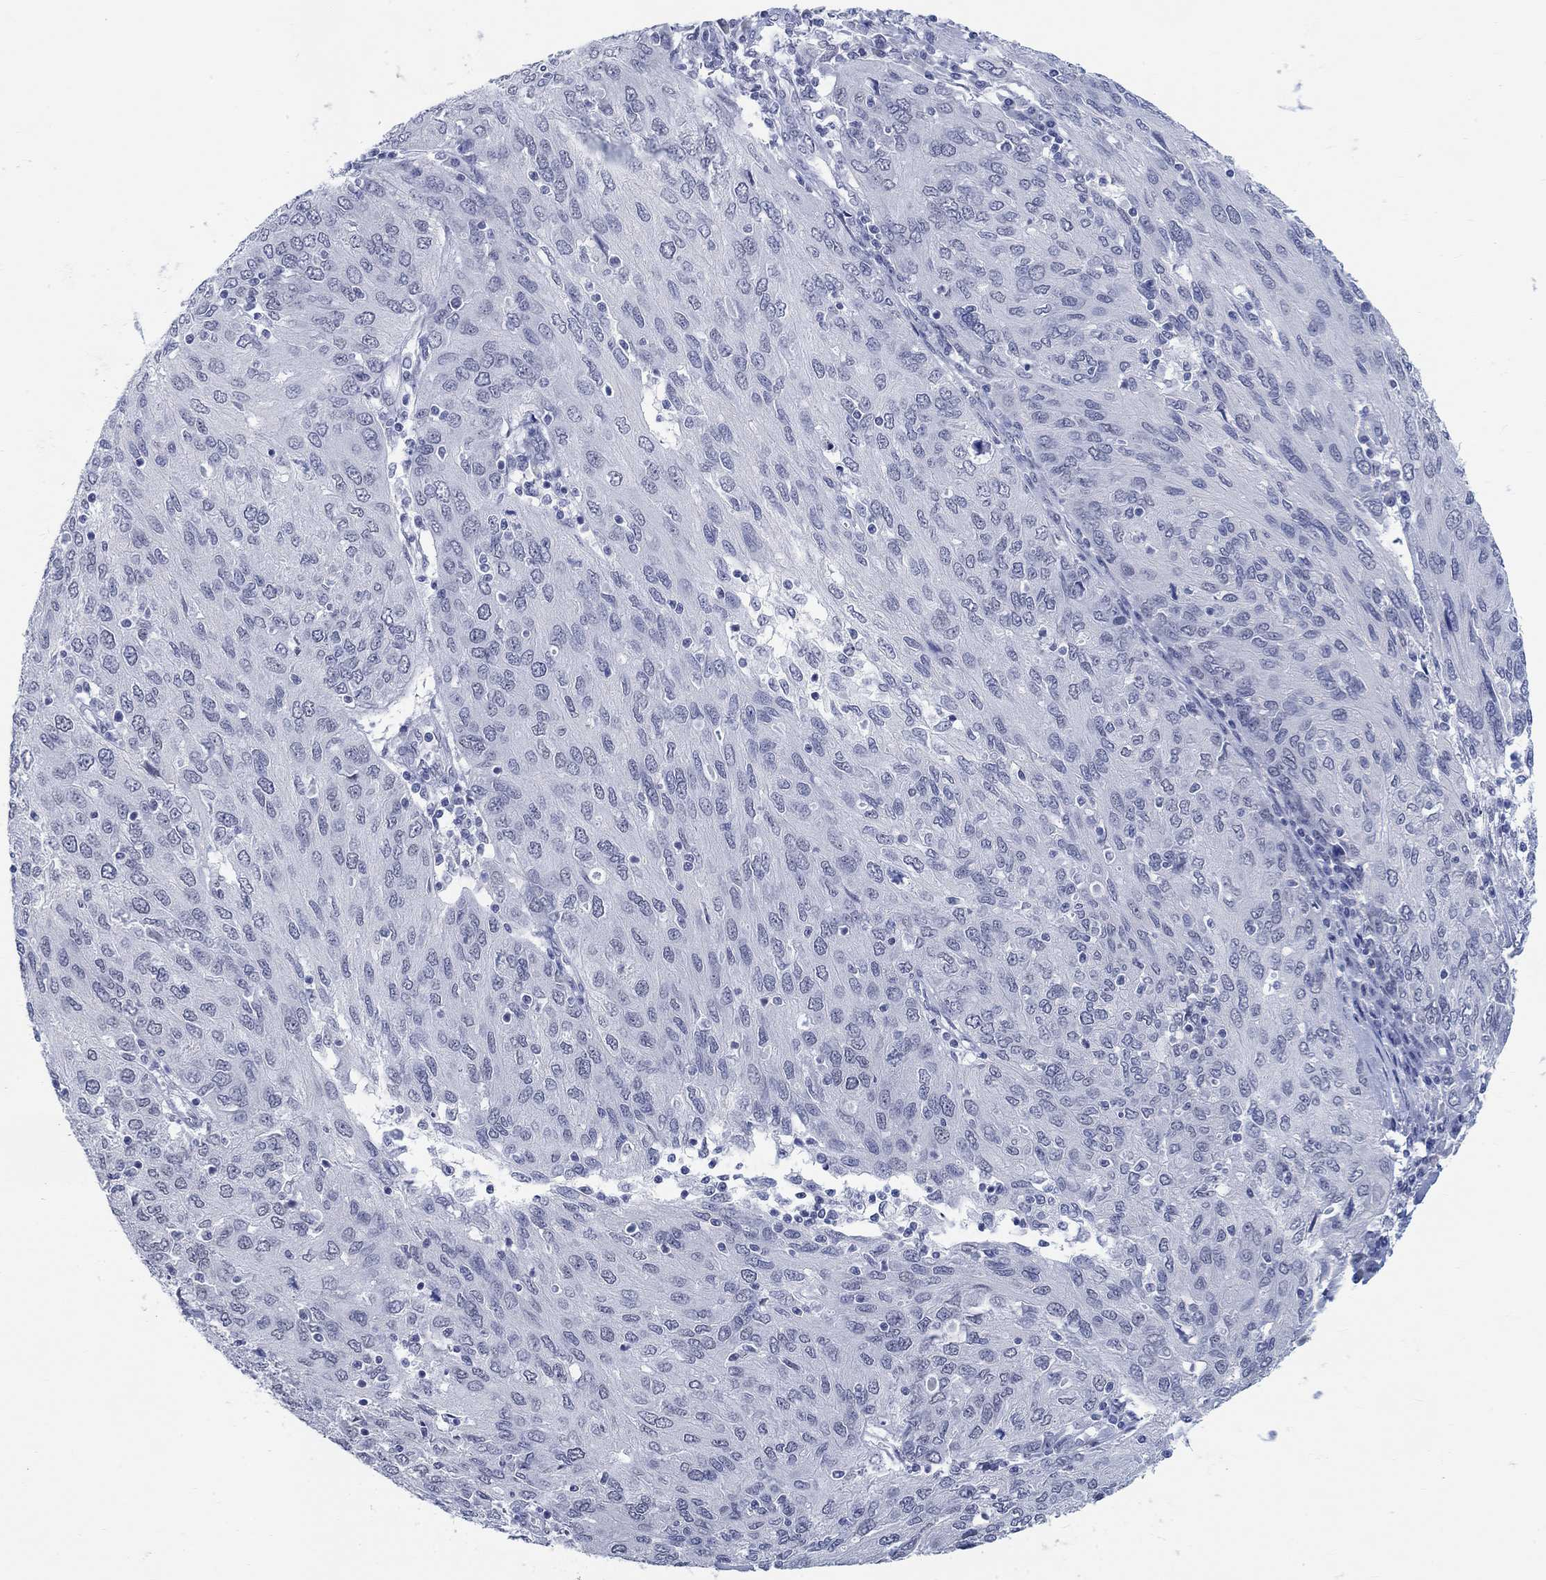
{"staining": {"intensity": "negative", "quantity": "none", "location": "none"}, "tissue": "ovarian cancer", "cell_type": "Tumor cells", "image_type": "cancer", "snomed": [{"axis": "morphology", "description": "Carcinoma, endometroid"}, {"axis": "topography", "description": "Ovary"}], "caption": "DAB immunohistochemical staining of ovarian cancer reveals no significant staining in tumor cells.", "gene": "ANKS1B", "patient": {"sex": "female", "age": 50}}